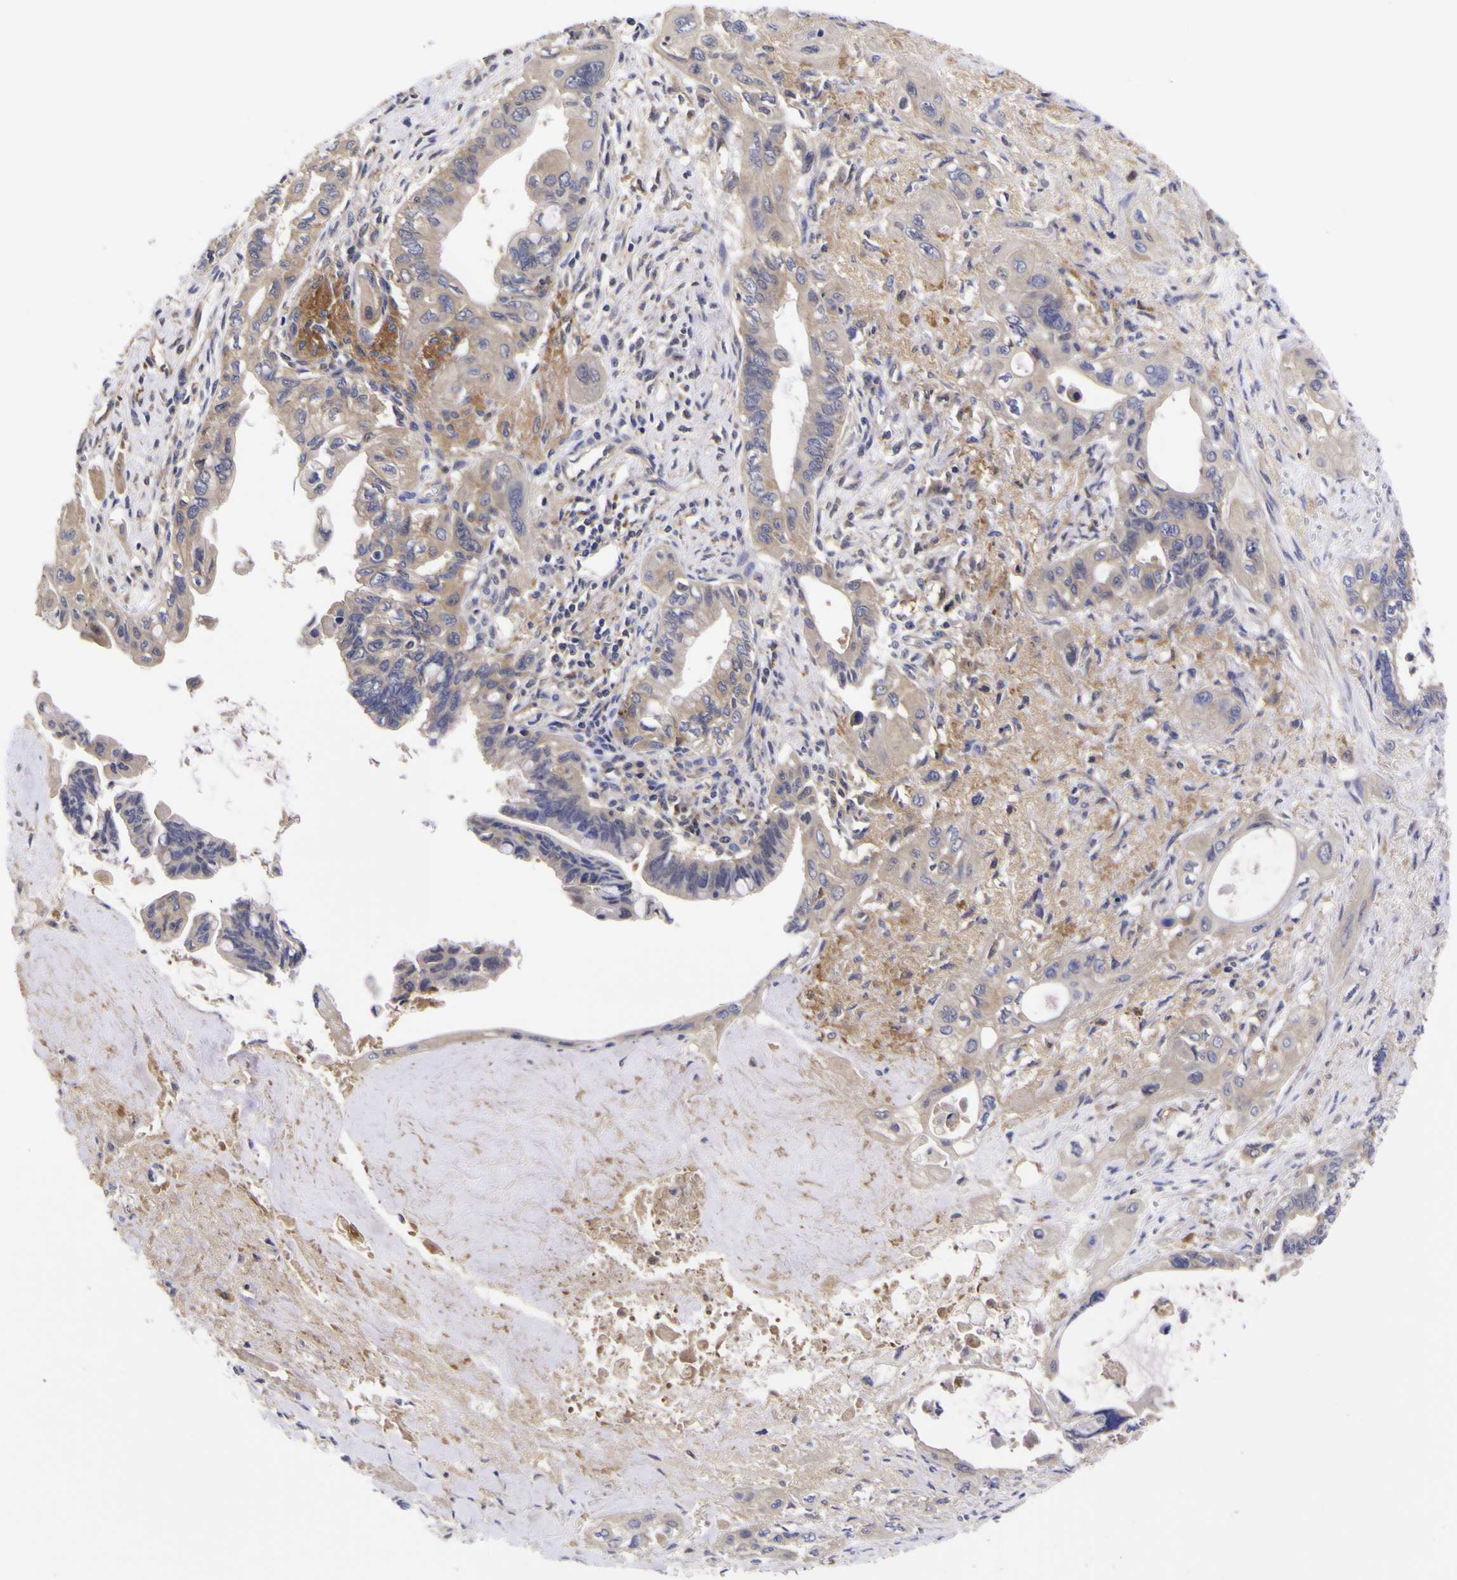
{"staining": {"intensity": "weak", "quantity": ">75%", "location": "cytoplasmic/membranous"}, "tissue": "pancreatic cancer", "cell_type": "Tumor cells", "image_type": "cancer", "snomed": [{"axis": "morphology", "description": "Adenocarcinoma, NOS"}, {"axis": "topography", "description": "Pancreas"}], "caption": "This histopathology image exhibits immunohistochemistry staining of pancreatic cancer, with low weak cytoplasmic/membranous positivity in about >75% of tumor cells.", "gene": "MAPK14", "patient": {"sex": "male", "age": 73}}